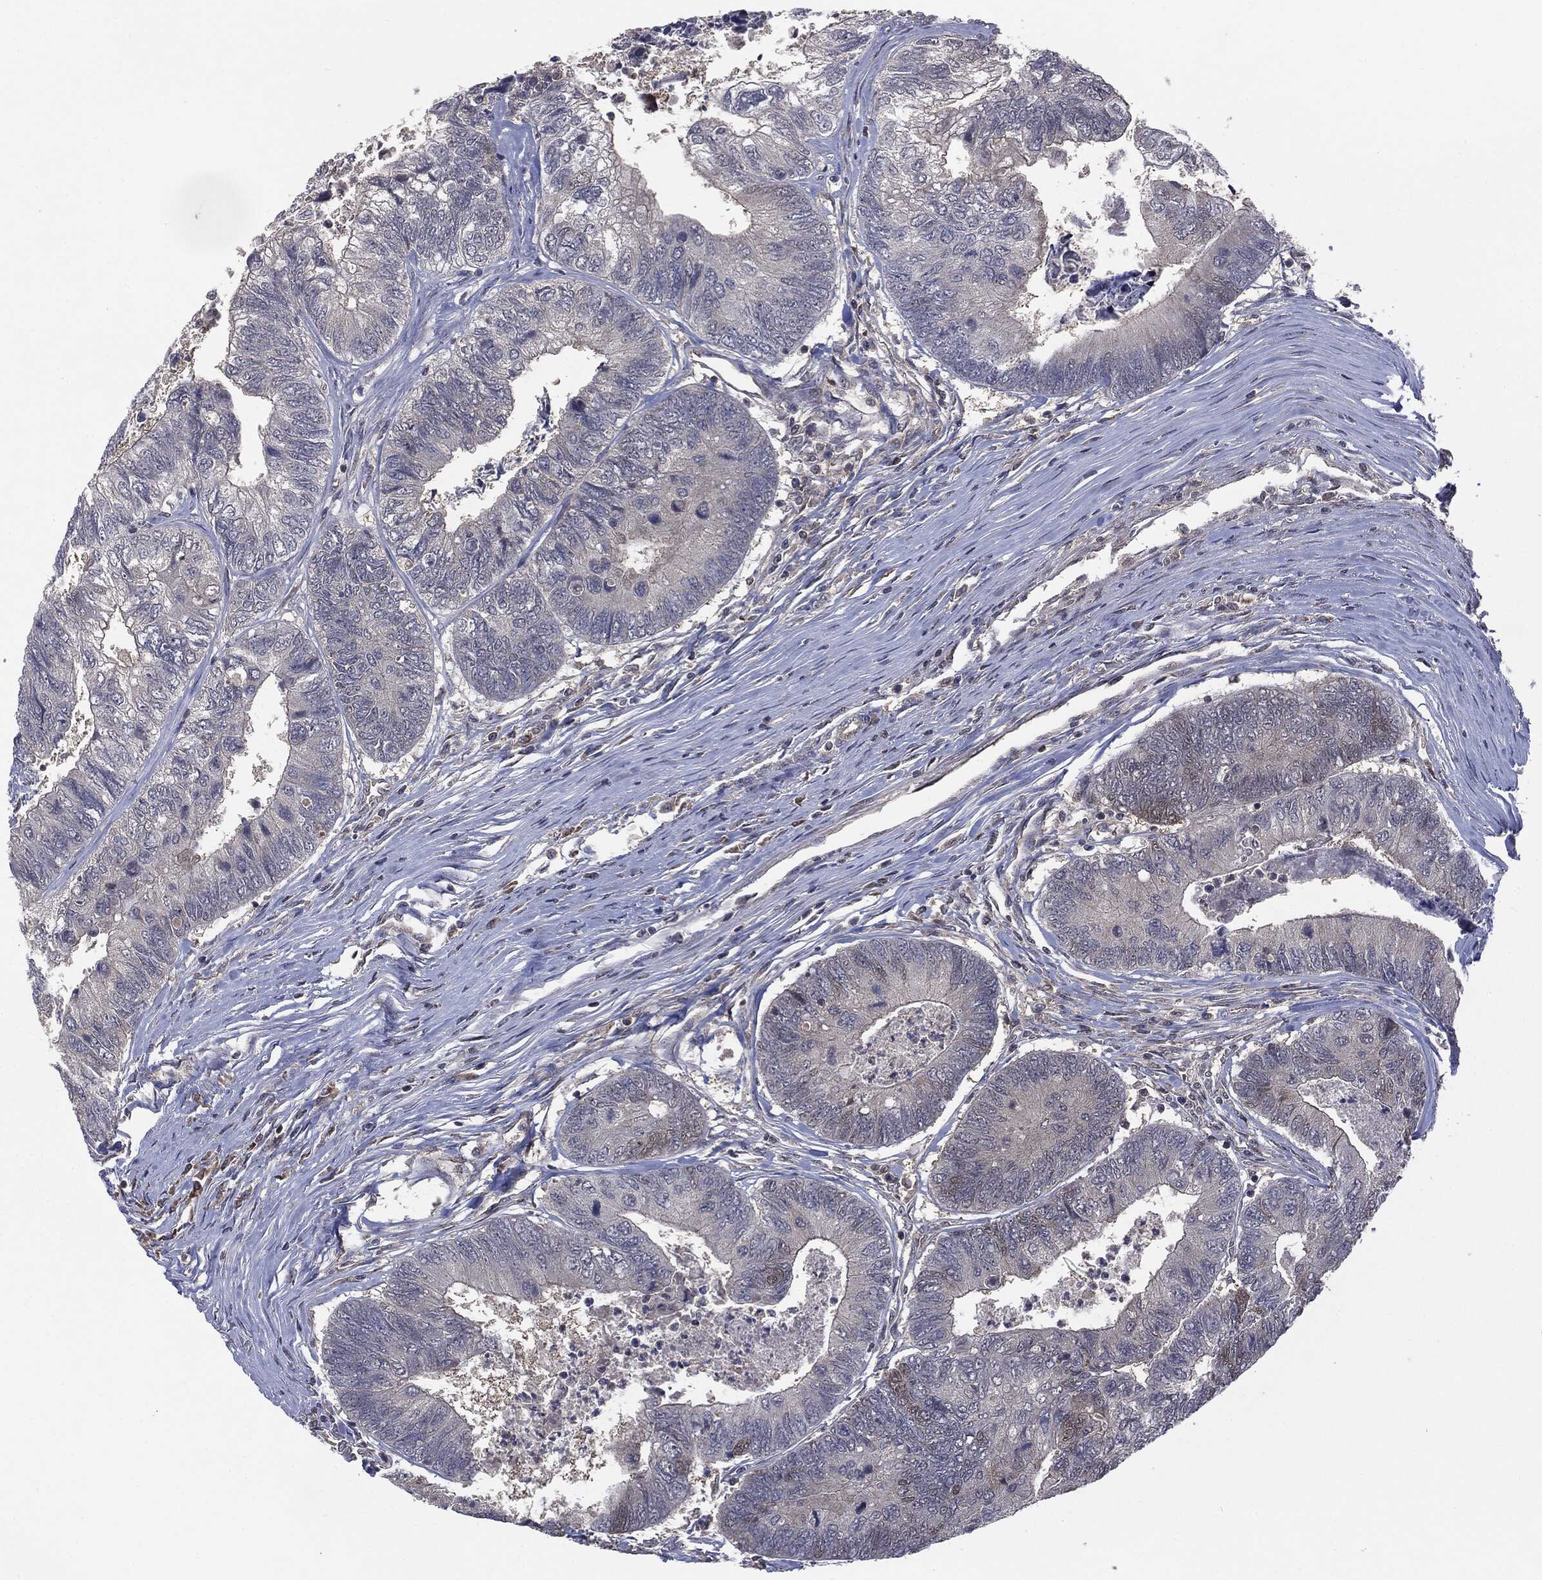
{"staining": {"intensity": "negative", "quantity": "none", "location": "none"}, "tissue": "colorectal cancer", "cell_type": "Tumor cells", "image_type": "cancer", "snomed": [{"axis": "morphology", "description": "Adenocarcinoma, NOS"}, {"axis": "topography", "description": "Colon"}], "caption": "High magnification brightfield microscopy of colorectal cancer (adenocarcinoma) stained with DAB (3,3'-diaminobenzidine) (brown) and counterstained with hematoxylin (blue): tumor cells show no significant expression. (Immunohistochemistry, brightfield microscopy, high magnification).", "gene": "PTPA", "patient": {"sex": "female", "age": 67}}